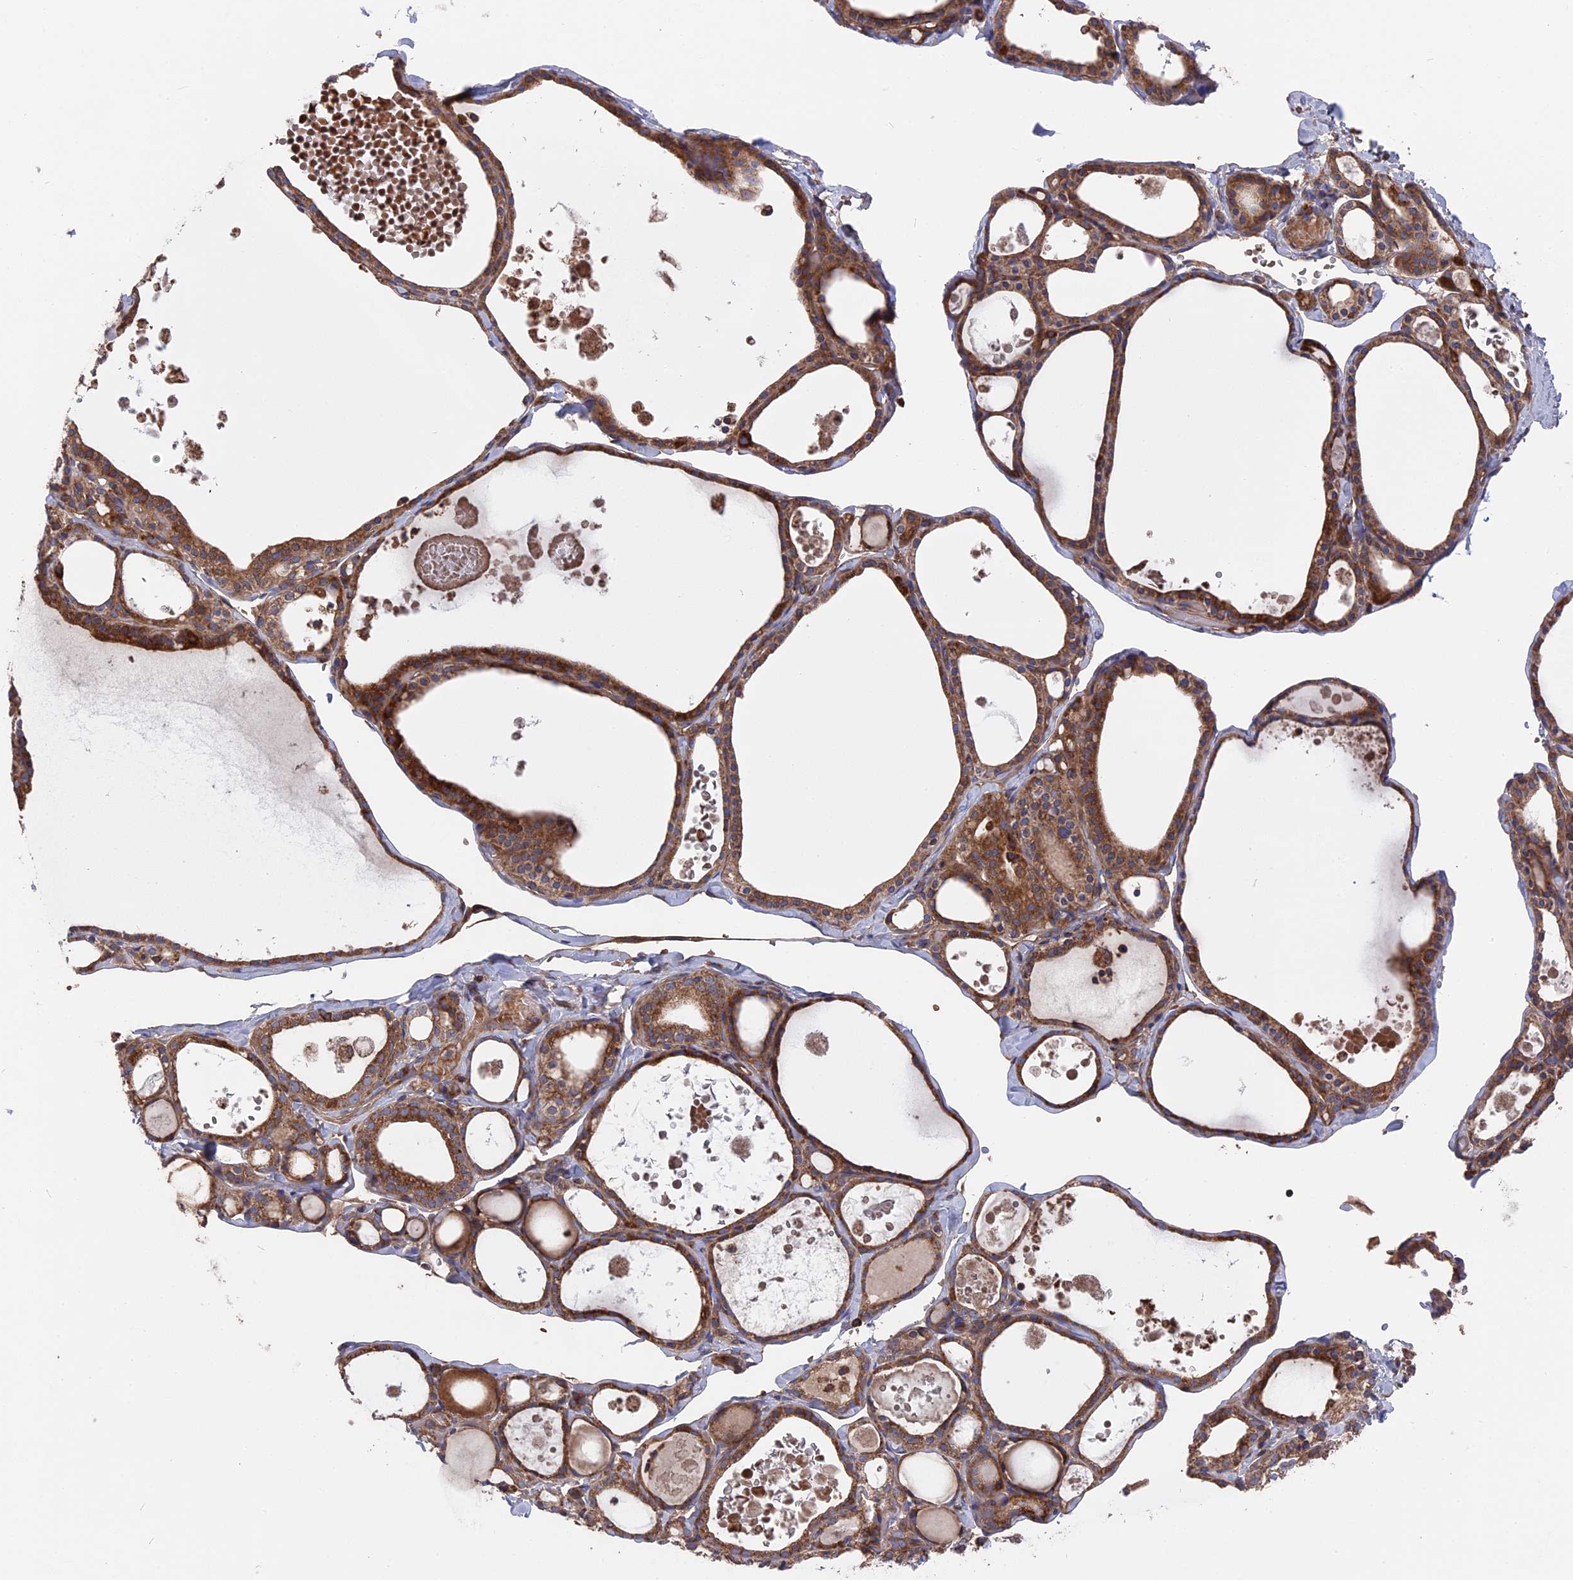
{"staining": {"intensity": "strong", "quantity": ">75%", "location": "cytoplasmic/membranous"}, "tissue": "thyroid gland", "cell_type": "Glandular cells", "image_type": "normal", "snomed": [{"axis": "morphology", "description": "Normal tissue, NOS"}, {"axis": "topography", "description": "Thyroid gland"}], "caption": "Glandular cells show high levels of strong cytoplasmic/membranous expression in about >75% of cells in unremarkable thyroid gland. The staining was performed using DAB, with brown indicating positive protein expression. Nuclei are stained blue with hematoxylin.", "gene": "TELO2", "patient": {"sex": "male", "age": 56}}